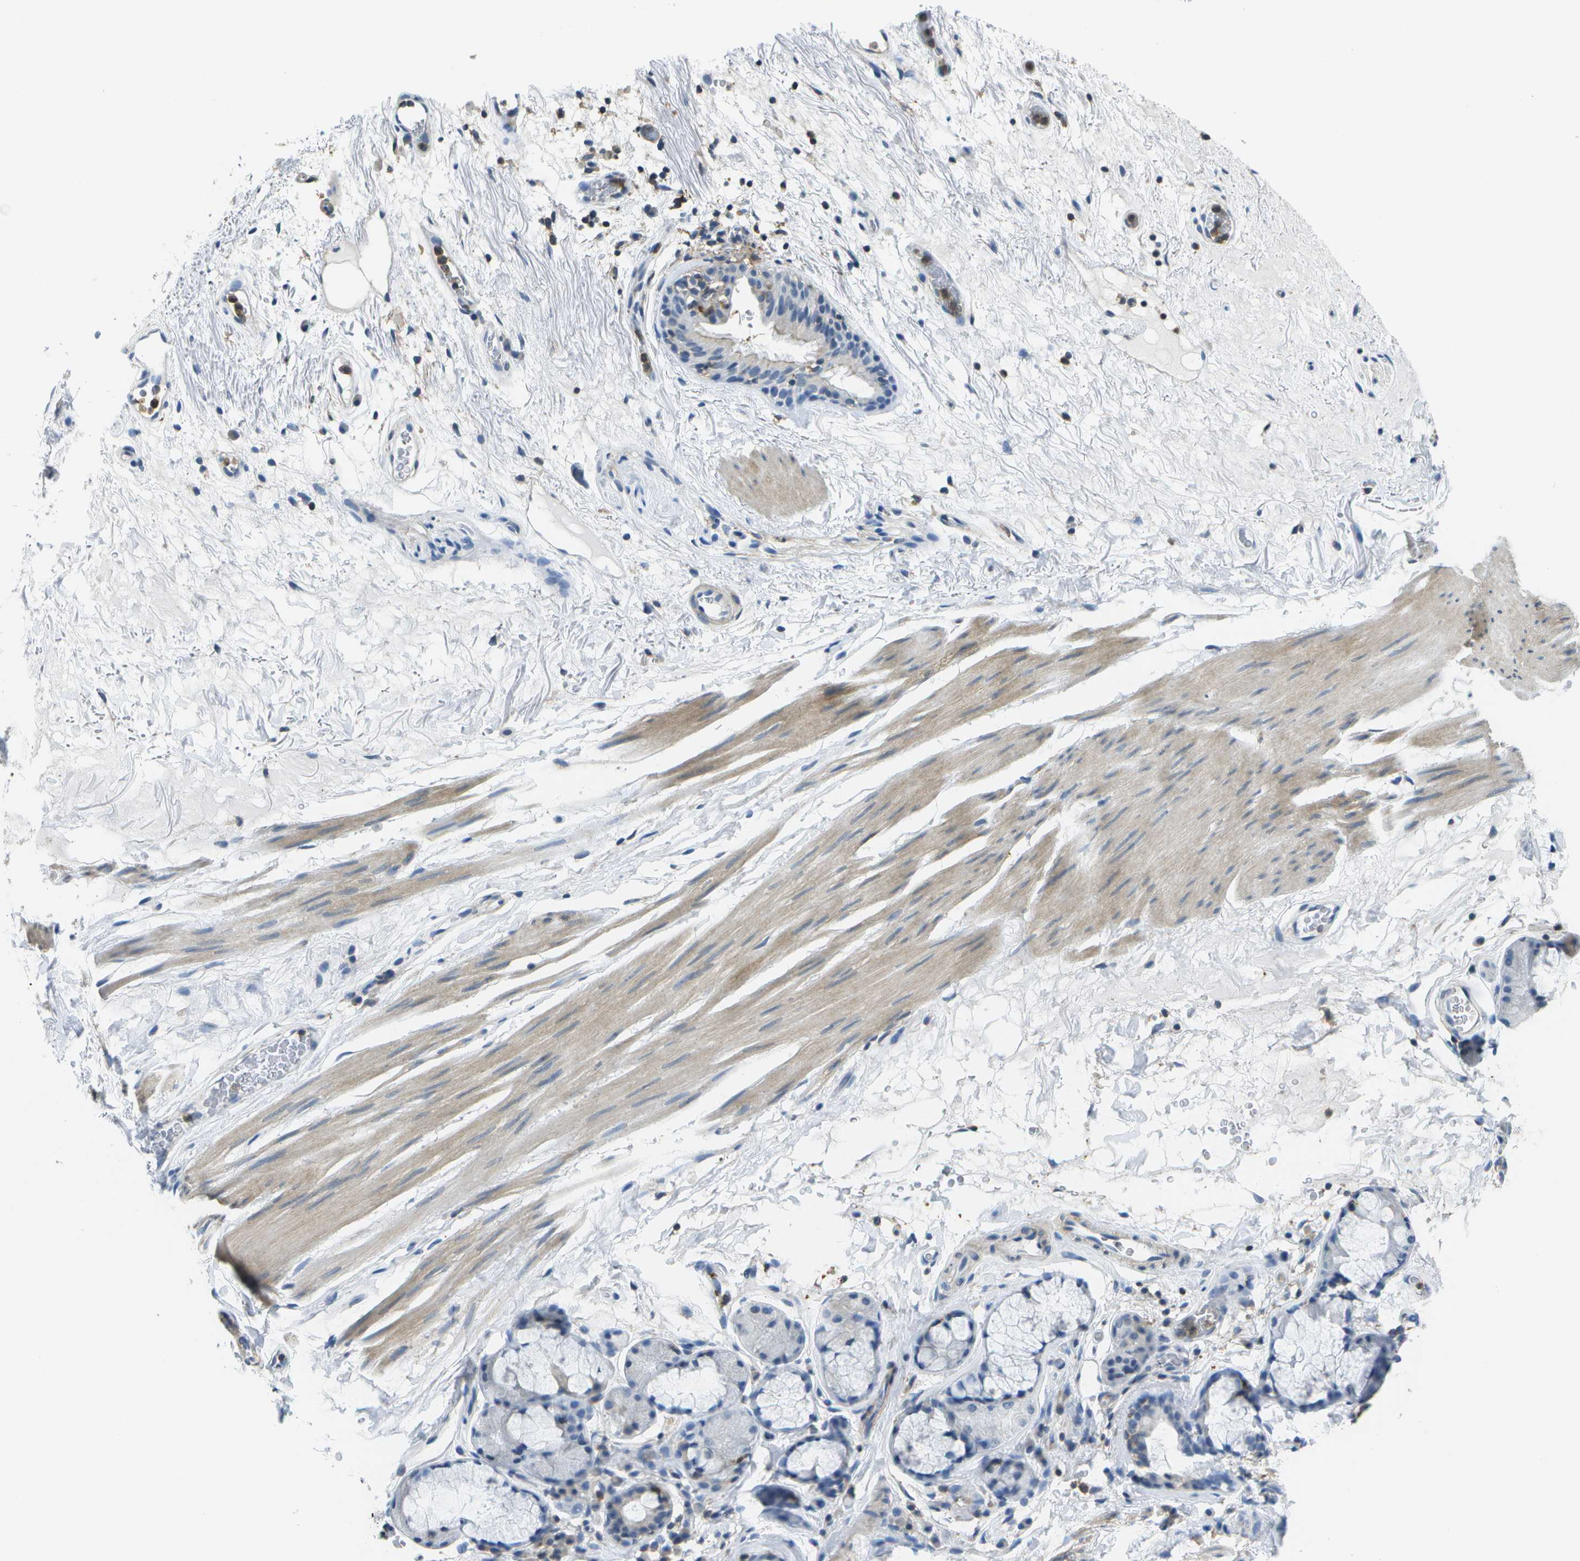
{"staining": {"intensity": "negative", "quantity": "none", "location": "none"}, "tissue": "bronchus", "cell_type": "Respiratory epithelial cells", "image_type": "normal", "snomed": [{"axis": "morphology", "description": "Normal tissue, NOS"}, {"axis": "topography", "description": "Cartilage tissue"}], "caption": "This is an immunohistochemistry image of normal bronchus. There is no staining in respiratory epithelial cells.", "gene": "RCSD1", "patient": {"sex": "female", "age": 63}}